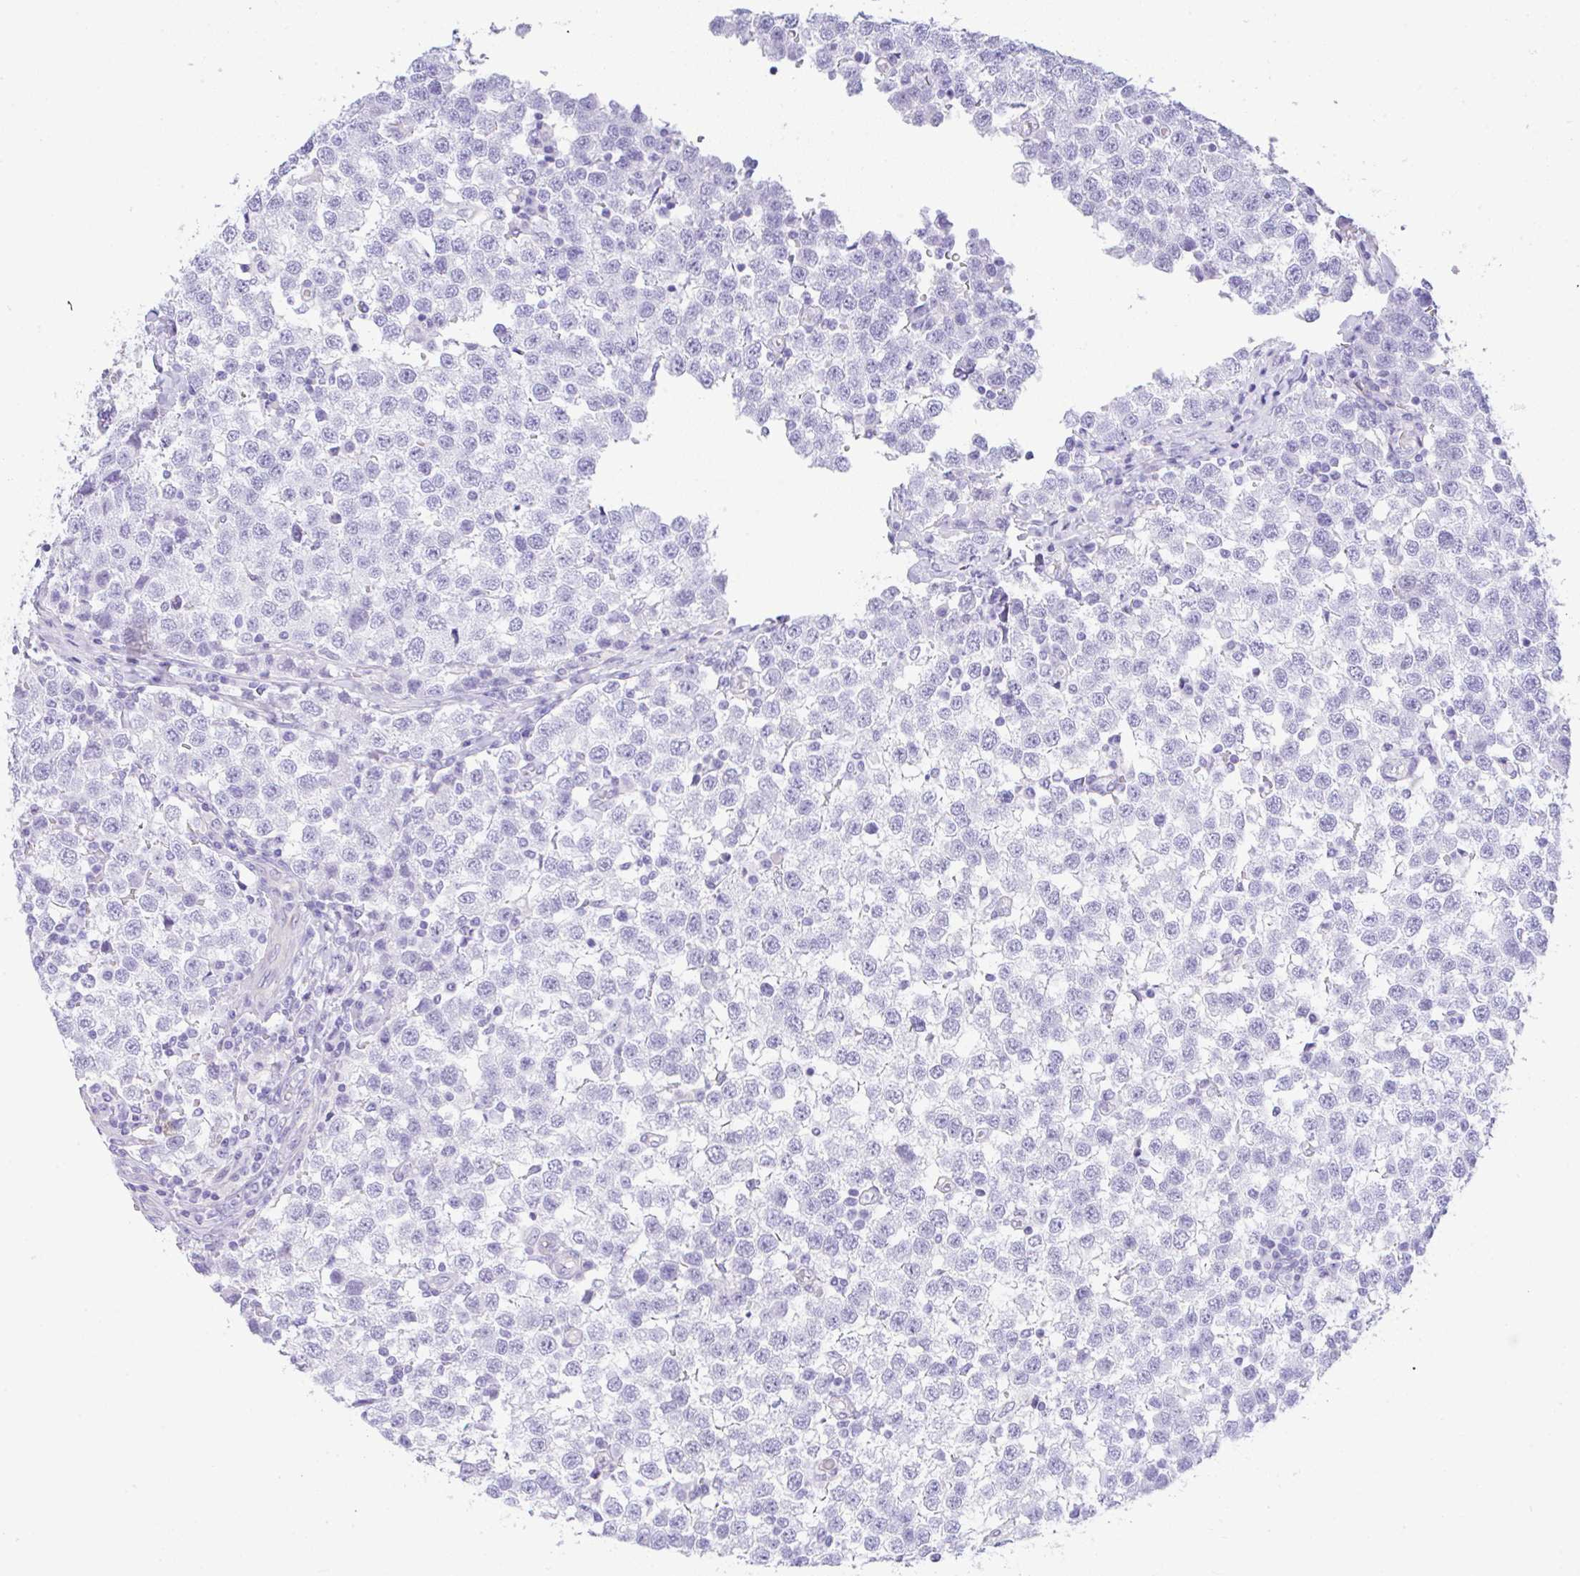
{"staining": {"intensity": "negative", "quantity": "none", "location": "none"}, "tissue": "testis cancer", "cell_type": "Tumor cells", "image_type": "cancer", "snomed": [{"axis": "morphology", "description": "Seminoma, NOS"}, {"axis": "topography", "description": "Testis"}], "caption": "A high-resolution histopathology image shows IHC staining of testis cancer (seminoma), which demonstrates no significant positivity in tumor cells.", "gene": "NDUFAF8", "patient": {"sex": "male", "age": 34}}